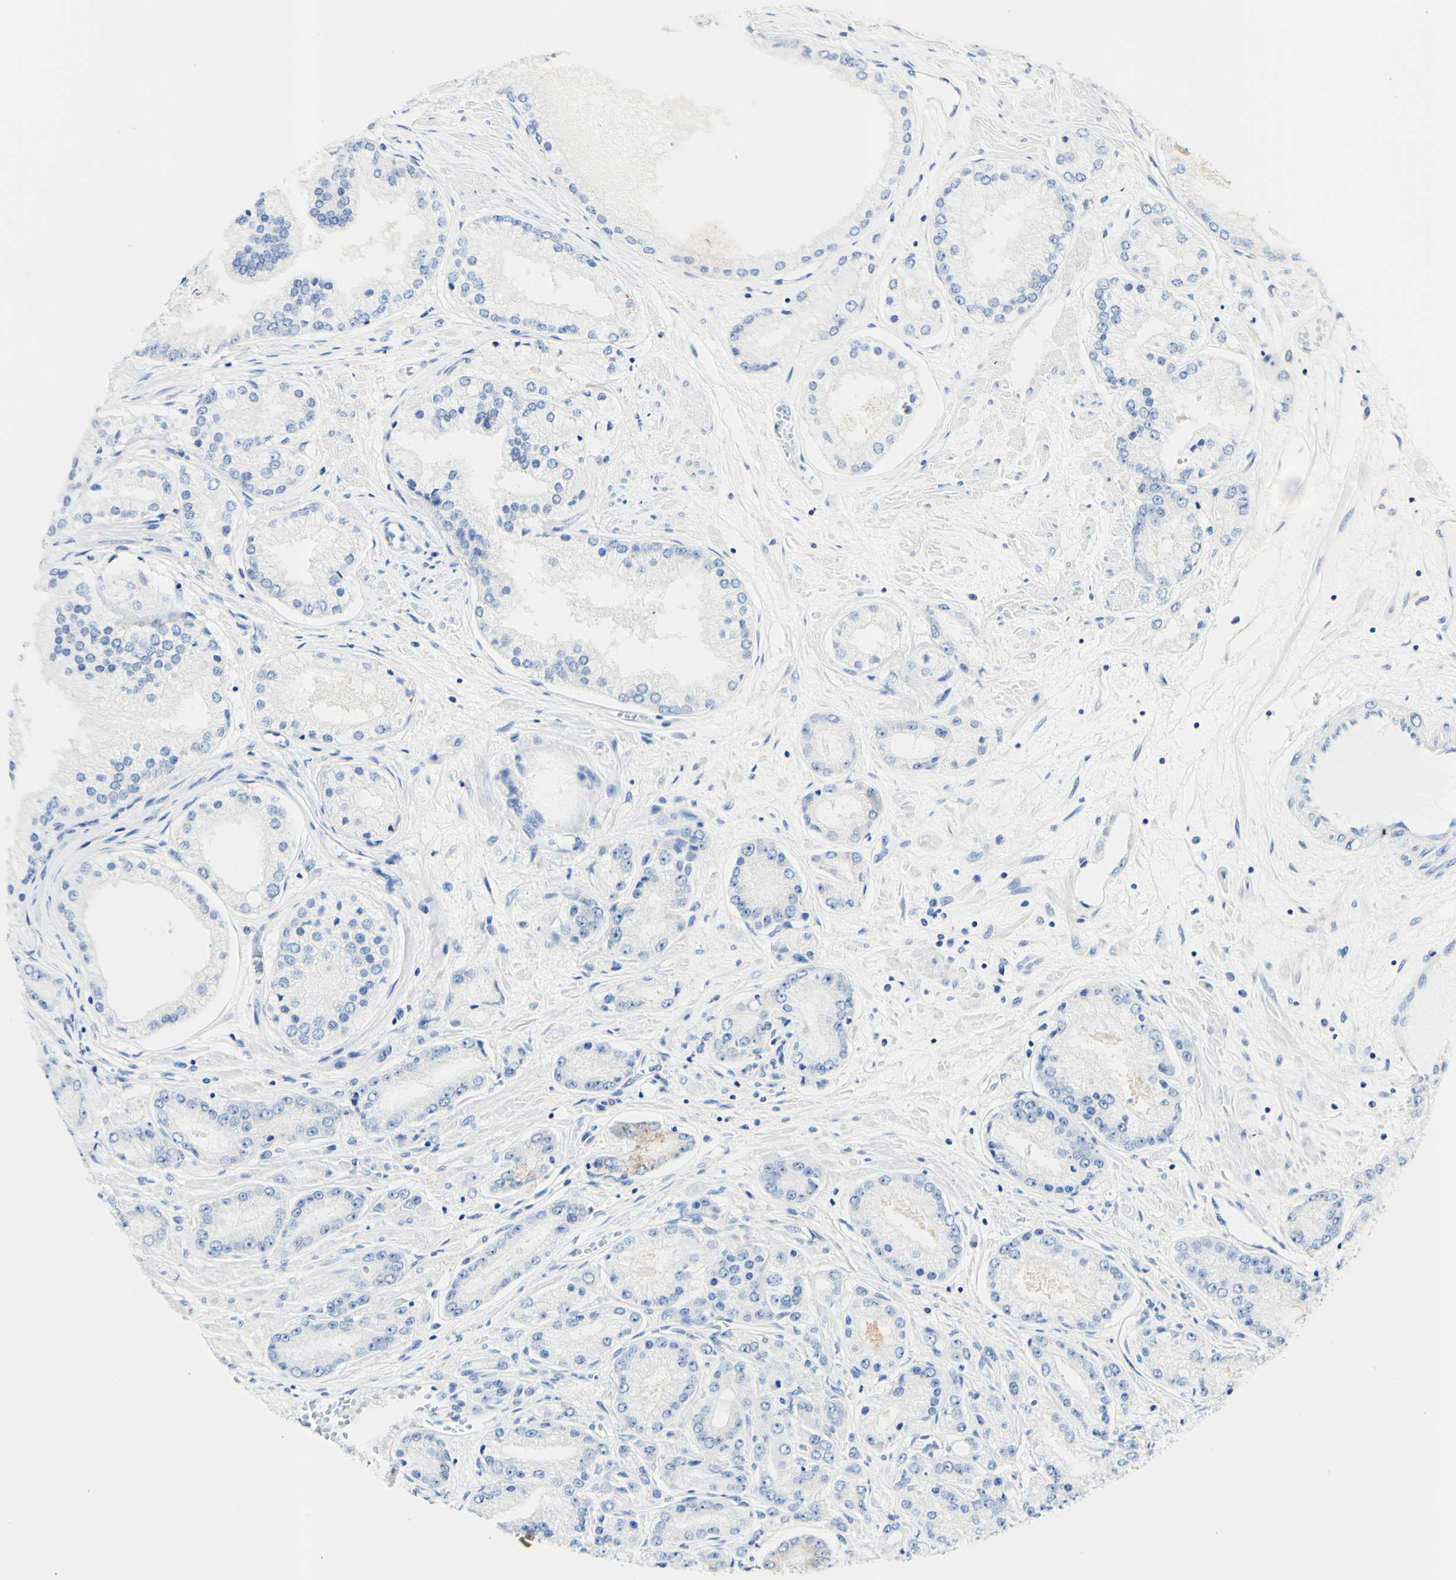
{"staining": {"intensity": "negative", "quantity": "none", "location": "none"}, "tissue": "prostate cancer", "cell_type": "Tumor cells", "image_type": "cancer", "snomed": [{"axis": "morphology", "description": "Adenocarcinoma, High grade"}, {"axis": "topography", "description": "Prostate"}], "caption": "Immunohistochemical staining of prostate cancer demonstrates no significant staining in tumor cells.", "gene": "FGF4", "patient": {"sex": "male", "age": 59}}